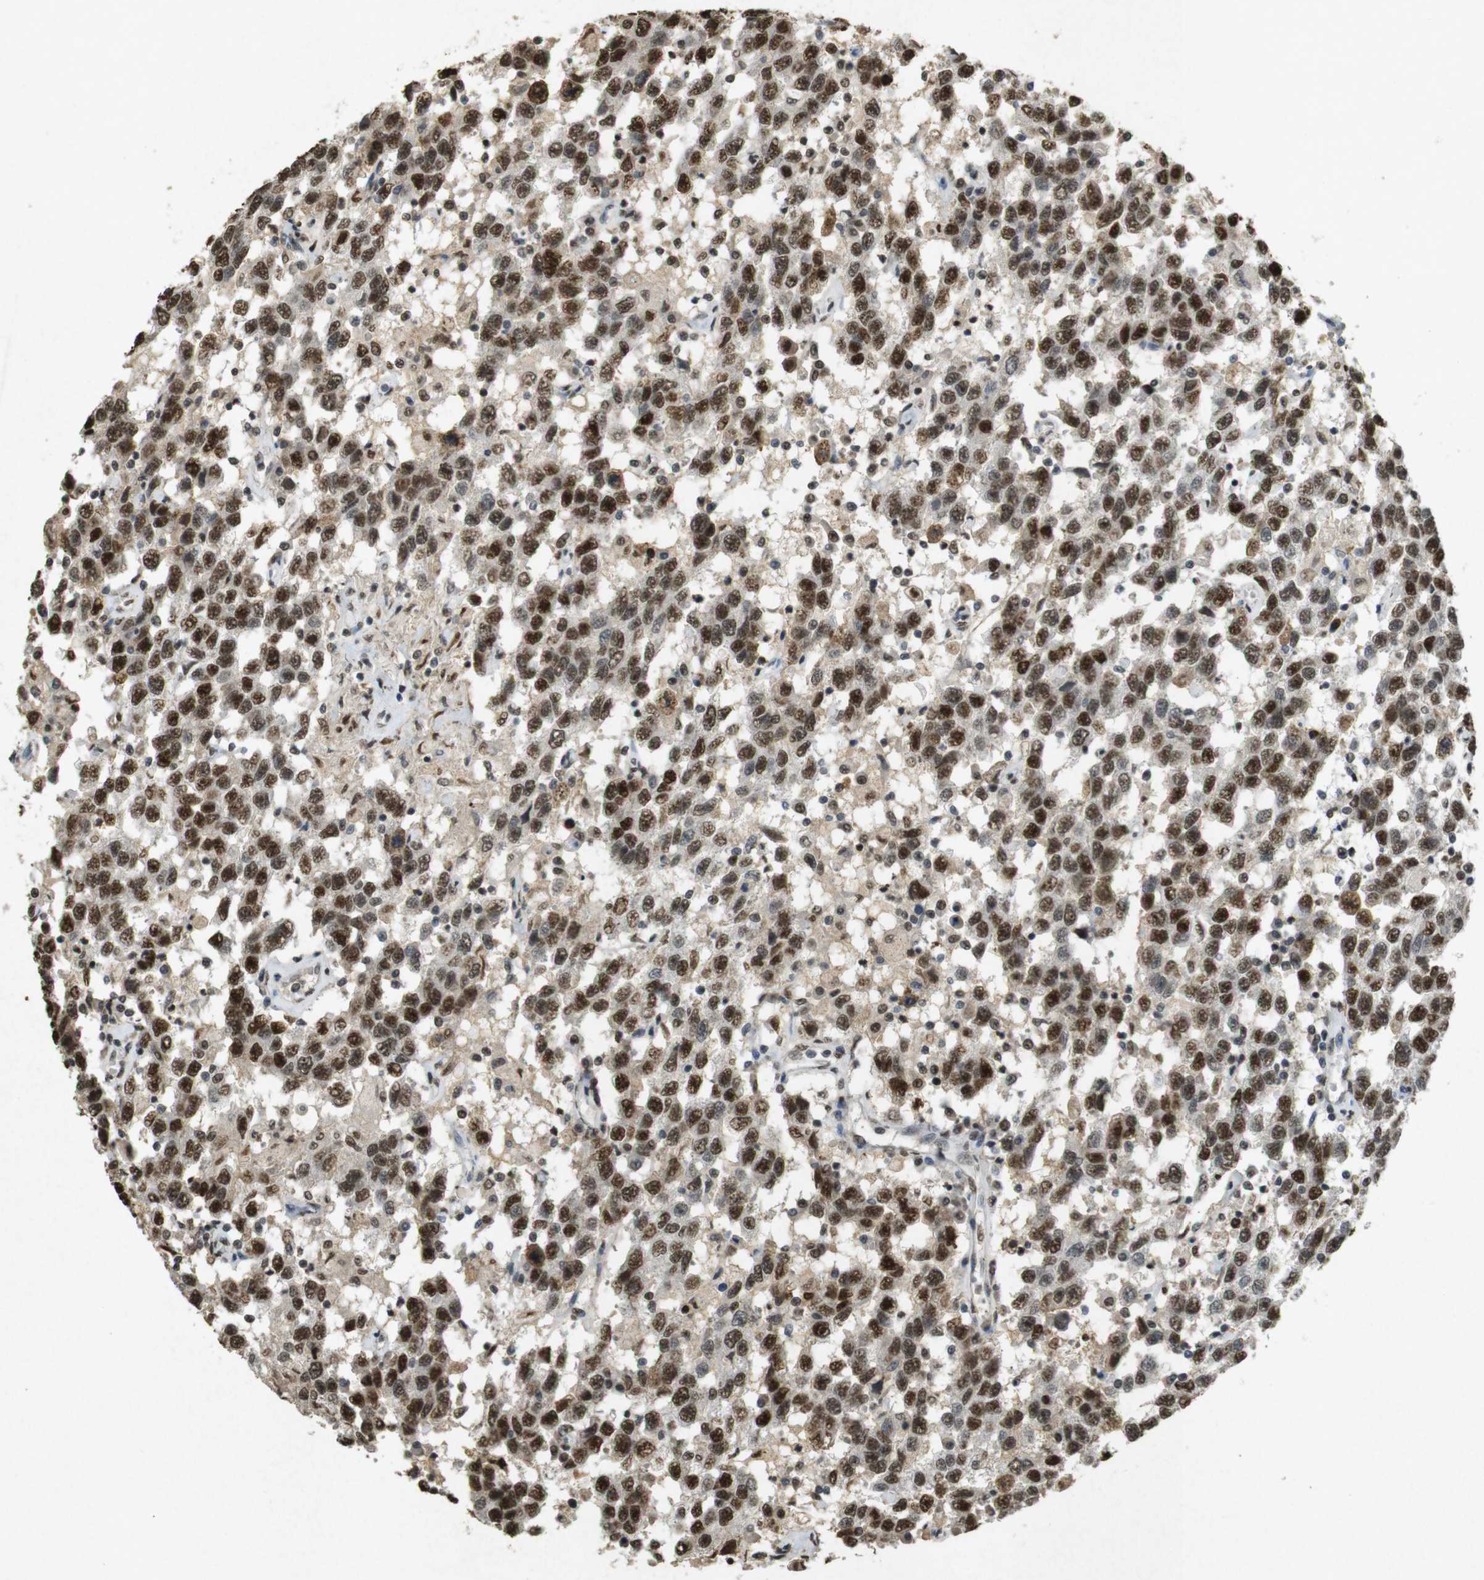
{"staining": {"intensity": "strong", "quantity": ">75%", "location": "nuclear"}, "tissue": "testis cancer", "cell_type": "Tumor cells", "image_type": "cancer", "snomed": [{"axis": "morphology", "description": "Seminoma, NOS"}, {"axis": "topography", "description": "Testis"}], "caption": "Immunohistochemistry (IHC) staining of seminoma (testis), which reveals high levels of strong nuclear positivity in about >75% of tumor cells indicating strong nuclear protein expression. The staining was performed using DAB (3,3'-diaminobenzidine) (brown) for protein detection and nuclei were counterstained in hematoxylin (blue).", "gene": "GATA4", "patient": {"sex": "male", "age": 41}}